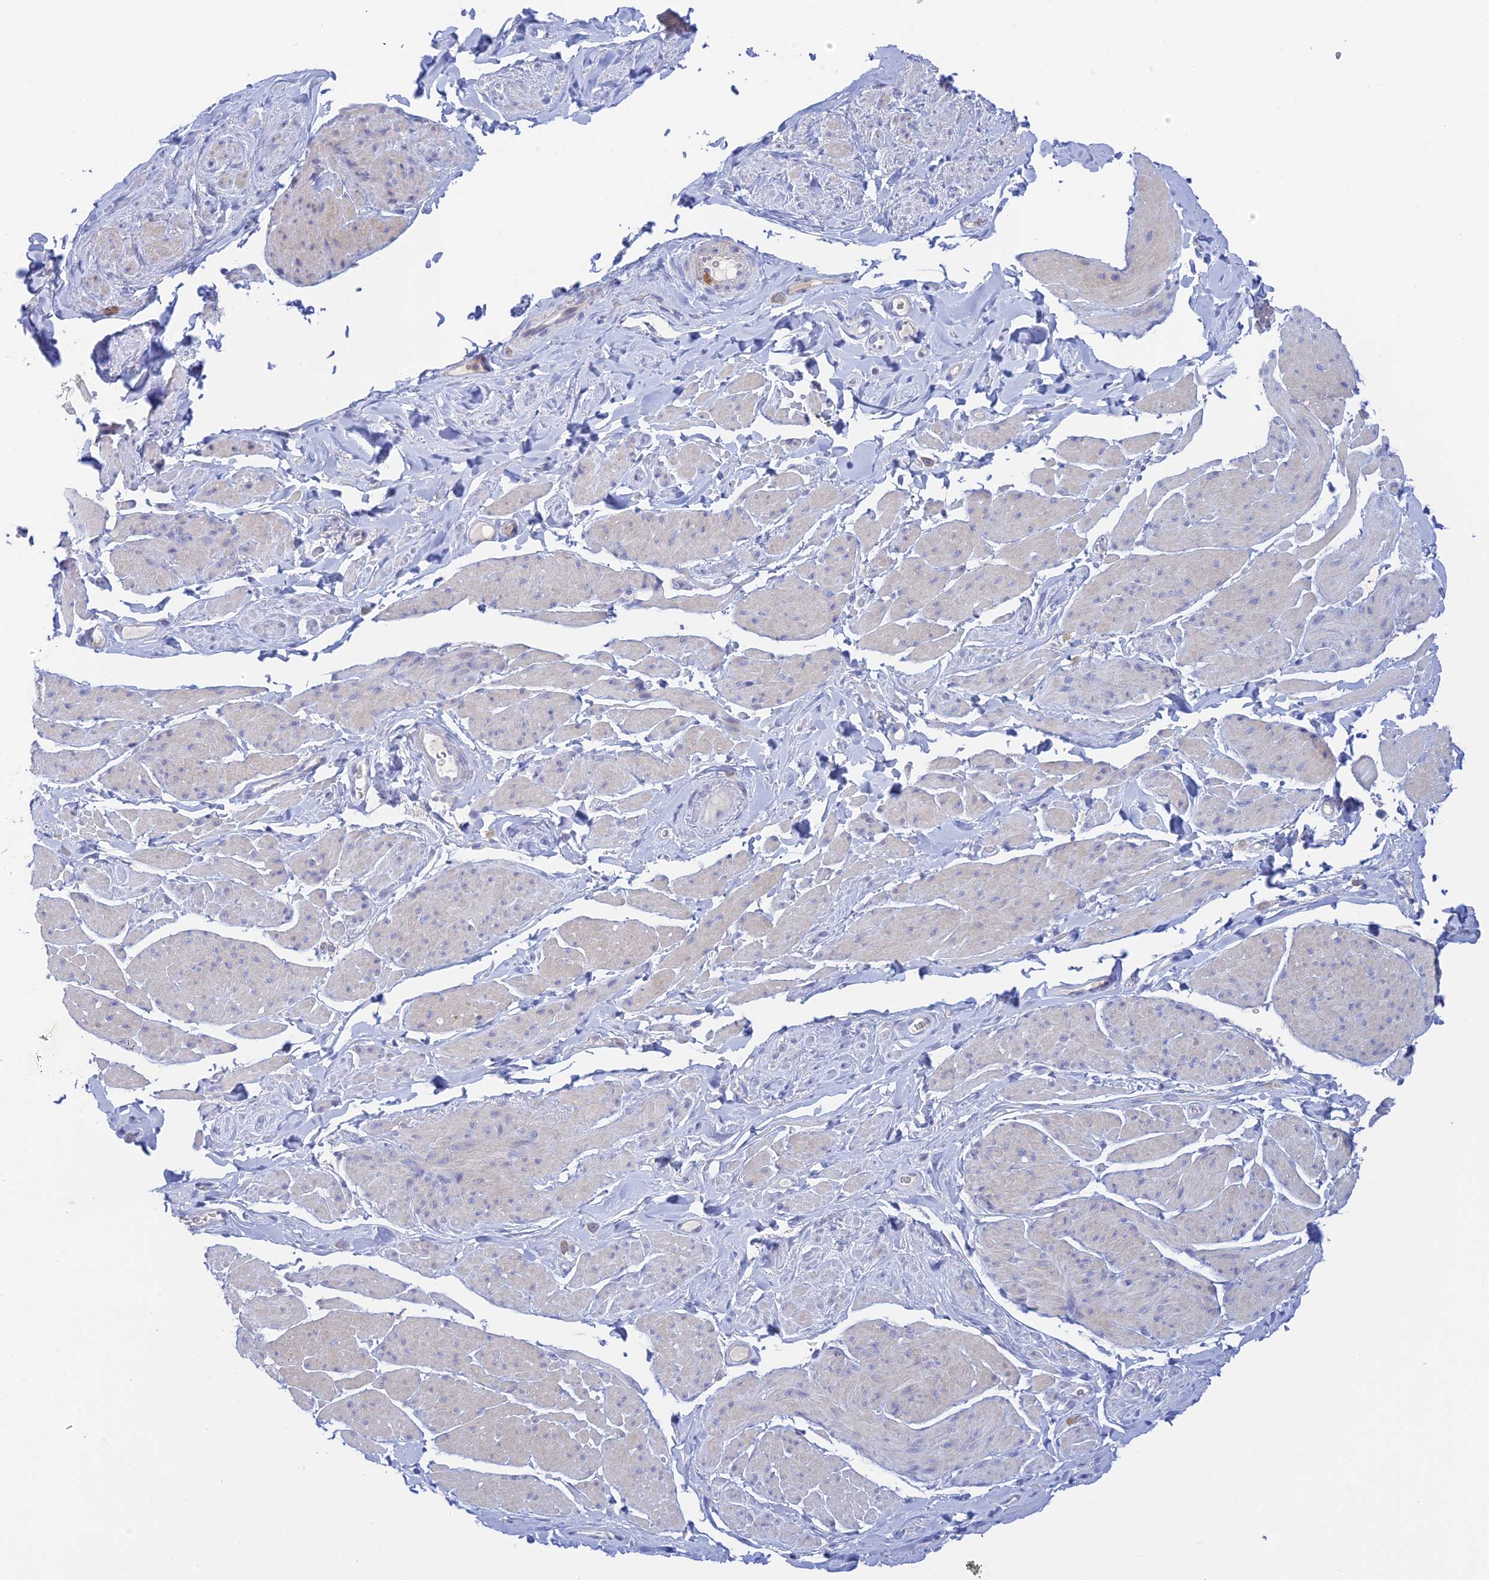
{"staining": {"intensity": "negative", "quantity": "none", "location": "none"}, "tissue": "smooth muscle", "cell_type": "Smooth muscle cells", "image_type": "normal", "snomed": [{"axis": "morphology", "description": "Normal tissue, NOS"}, {"axis": "topography", "description": "Smooth muscle"}, {"axis": "topography", "description": "Peripheral nerve tissue"}], "caption": "Immunohistochemistry (IHC) micrograph of normal smooth muscle: human smooth muscle stained with DAB (3,3'-diaminobenzidine) displays no significant protein positivity in smooth muscle cells.", "gene": "CEP152", "patient": {"sex": "male", "age": 69}}